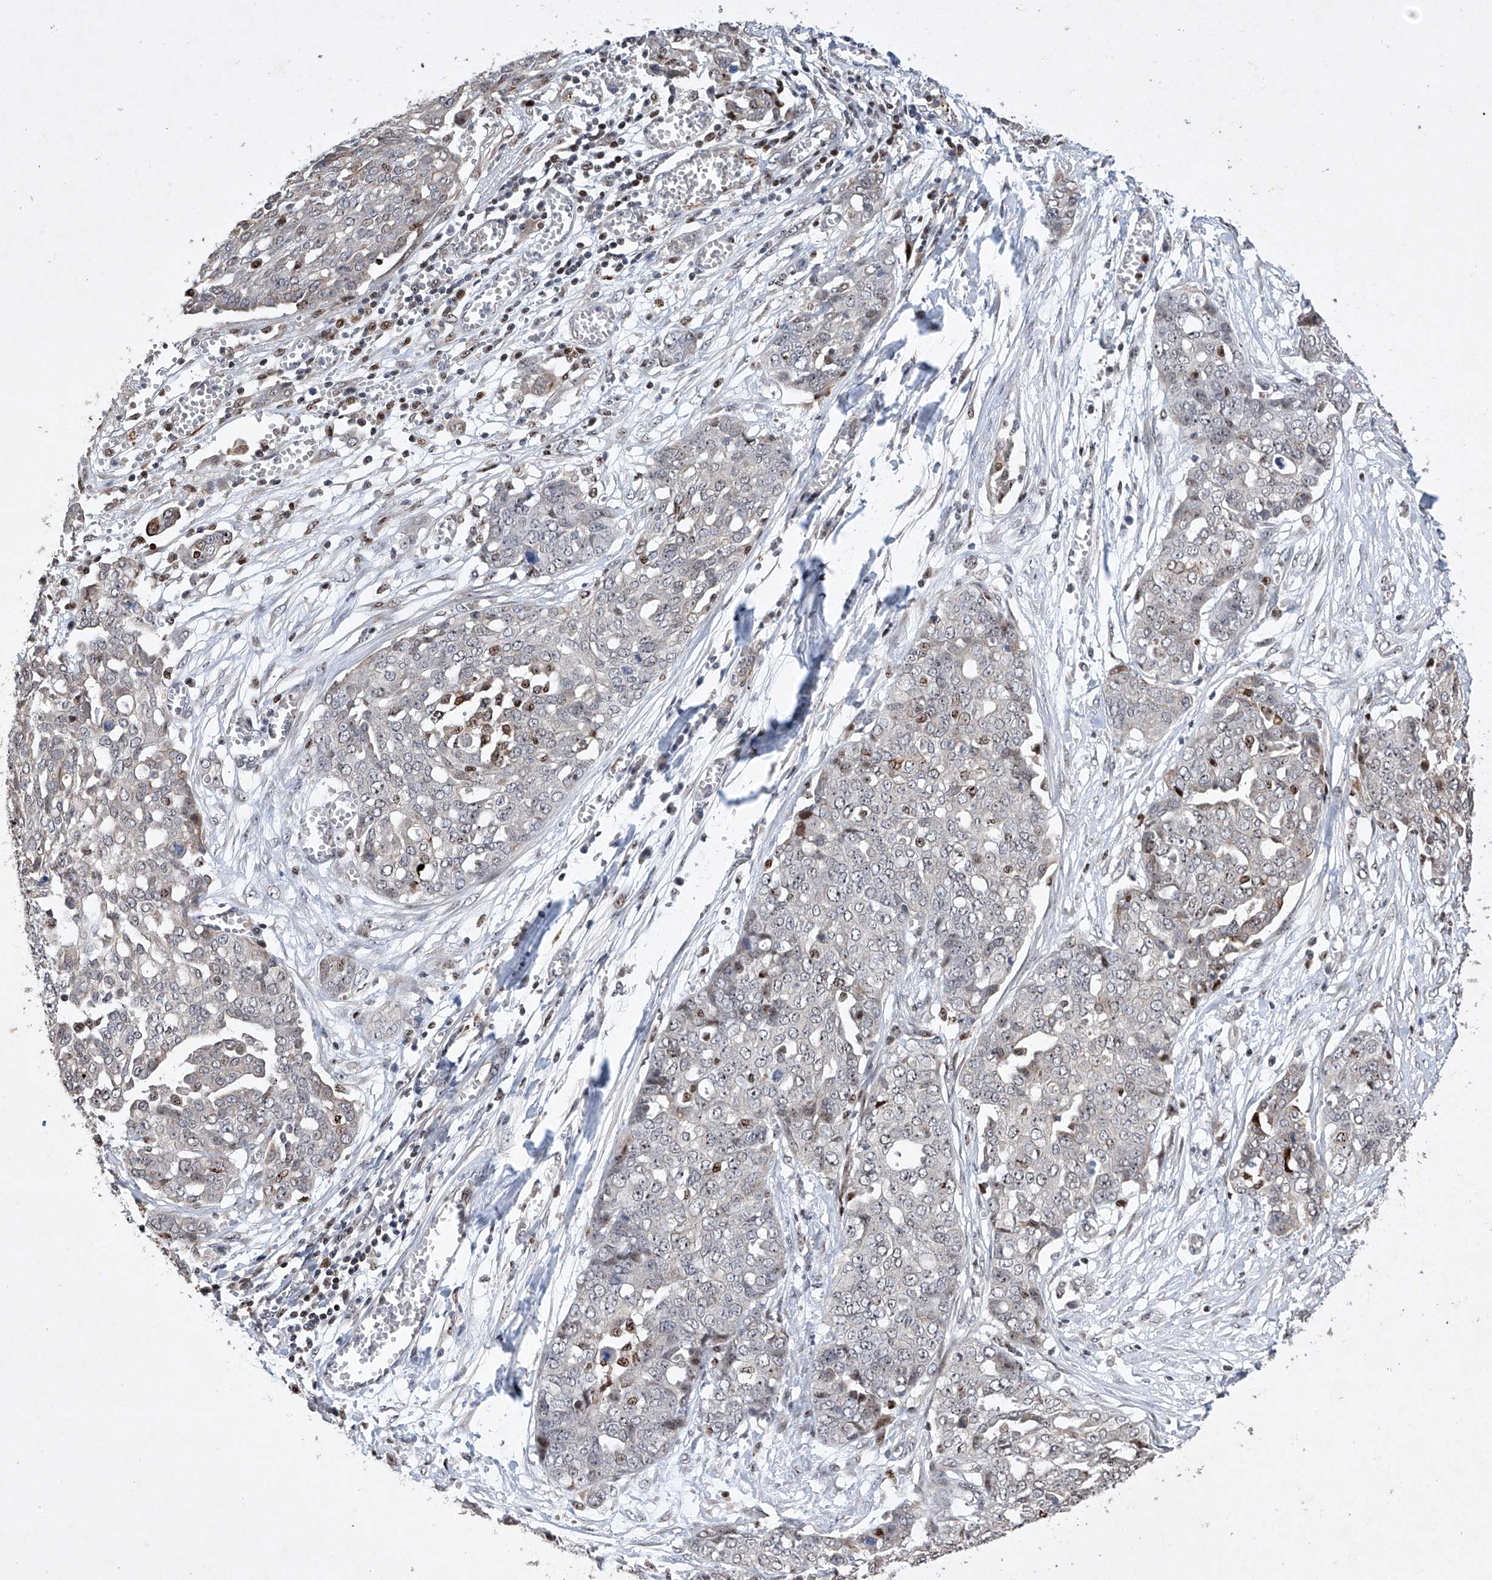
{"staining": {"intensity": "moderate", "quantity": "<25%", "location": "nuclear"}, "tissue": "ovarian cancer", "cell_type": "Tumor cells", "image_type": "cancer", "snomed": [{"axis": "morphology", "description": "Cystadenocarcinoma, serous, NOS"}, {"axis": "topography", "description": "Soft tissue"}, {"axis": "topography", "description": "Ovary"}], "caption": "An image of human ovarian cancer (serous cystadenocarcinoma) stained for a protein shows moderate nuclear brown staining in tumor cells.", "gene": "AFG1L", "patient": {"sex": "female", "age": 57}}